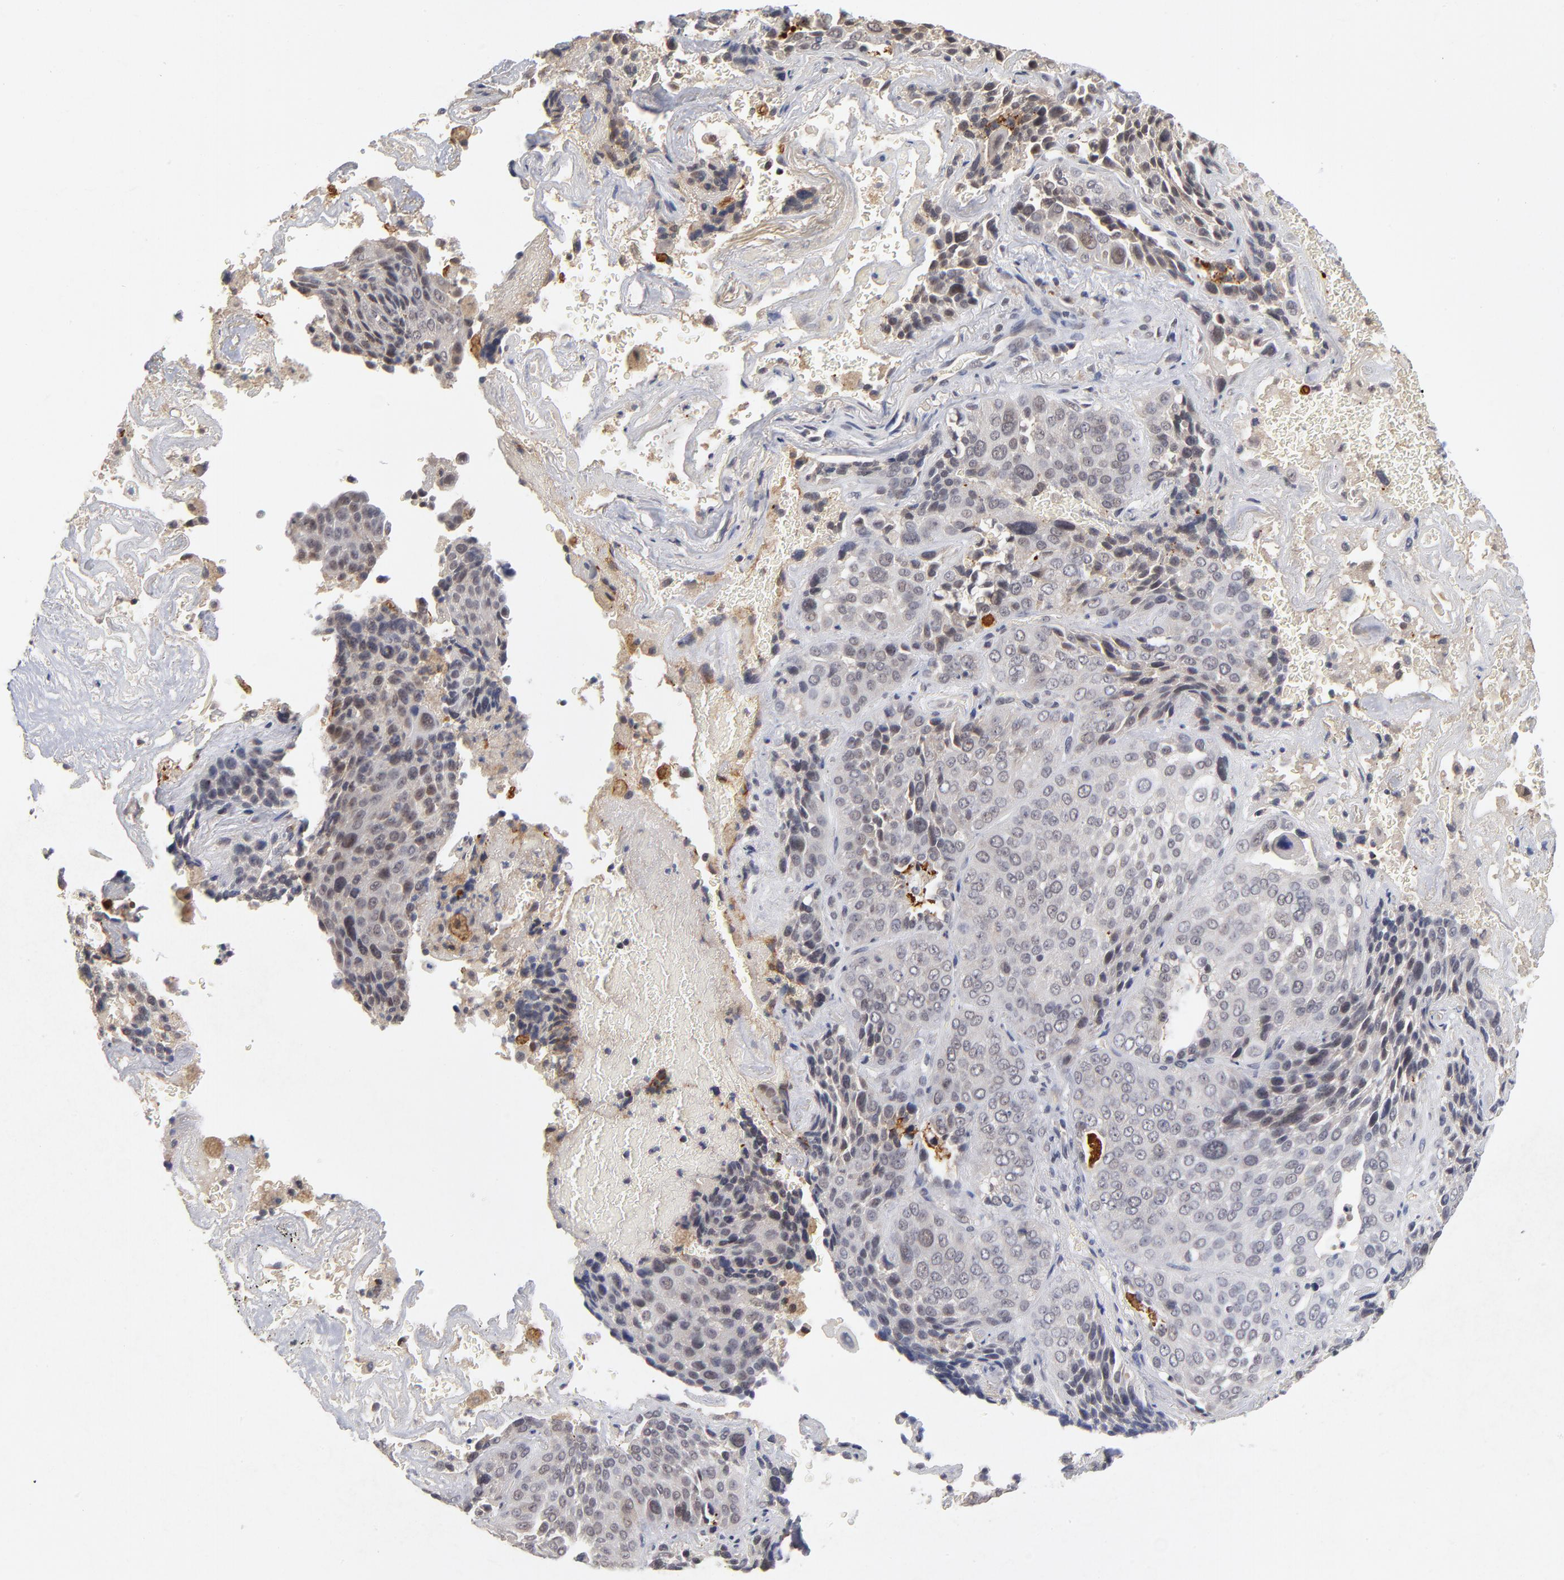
{"staining": {"intensity": "weak", "quantity": "<25%", "location": "nuclear"}, "tissue": "lung cancer", "cell_type": "Tumor cells", "image_type": "cancer", "snomed": [{"axis": "morphology", "description": "Squamous cell carcinoma, NOS"}, {"axis": "topography", "description": "Lung"}], "caption": "An IHC image of squamous cell carcinoma (lung) is shown. There is no staining in tumor cells of squamous cell carcinoma (lung). Nuclei are stained in blue.", "gene": "WSB1", "patient": {"sex": "male", "age": 54}}